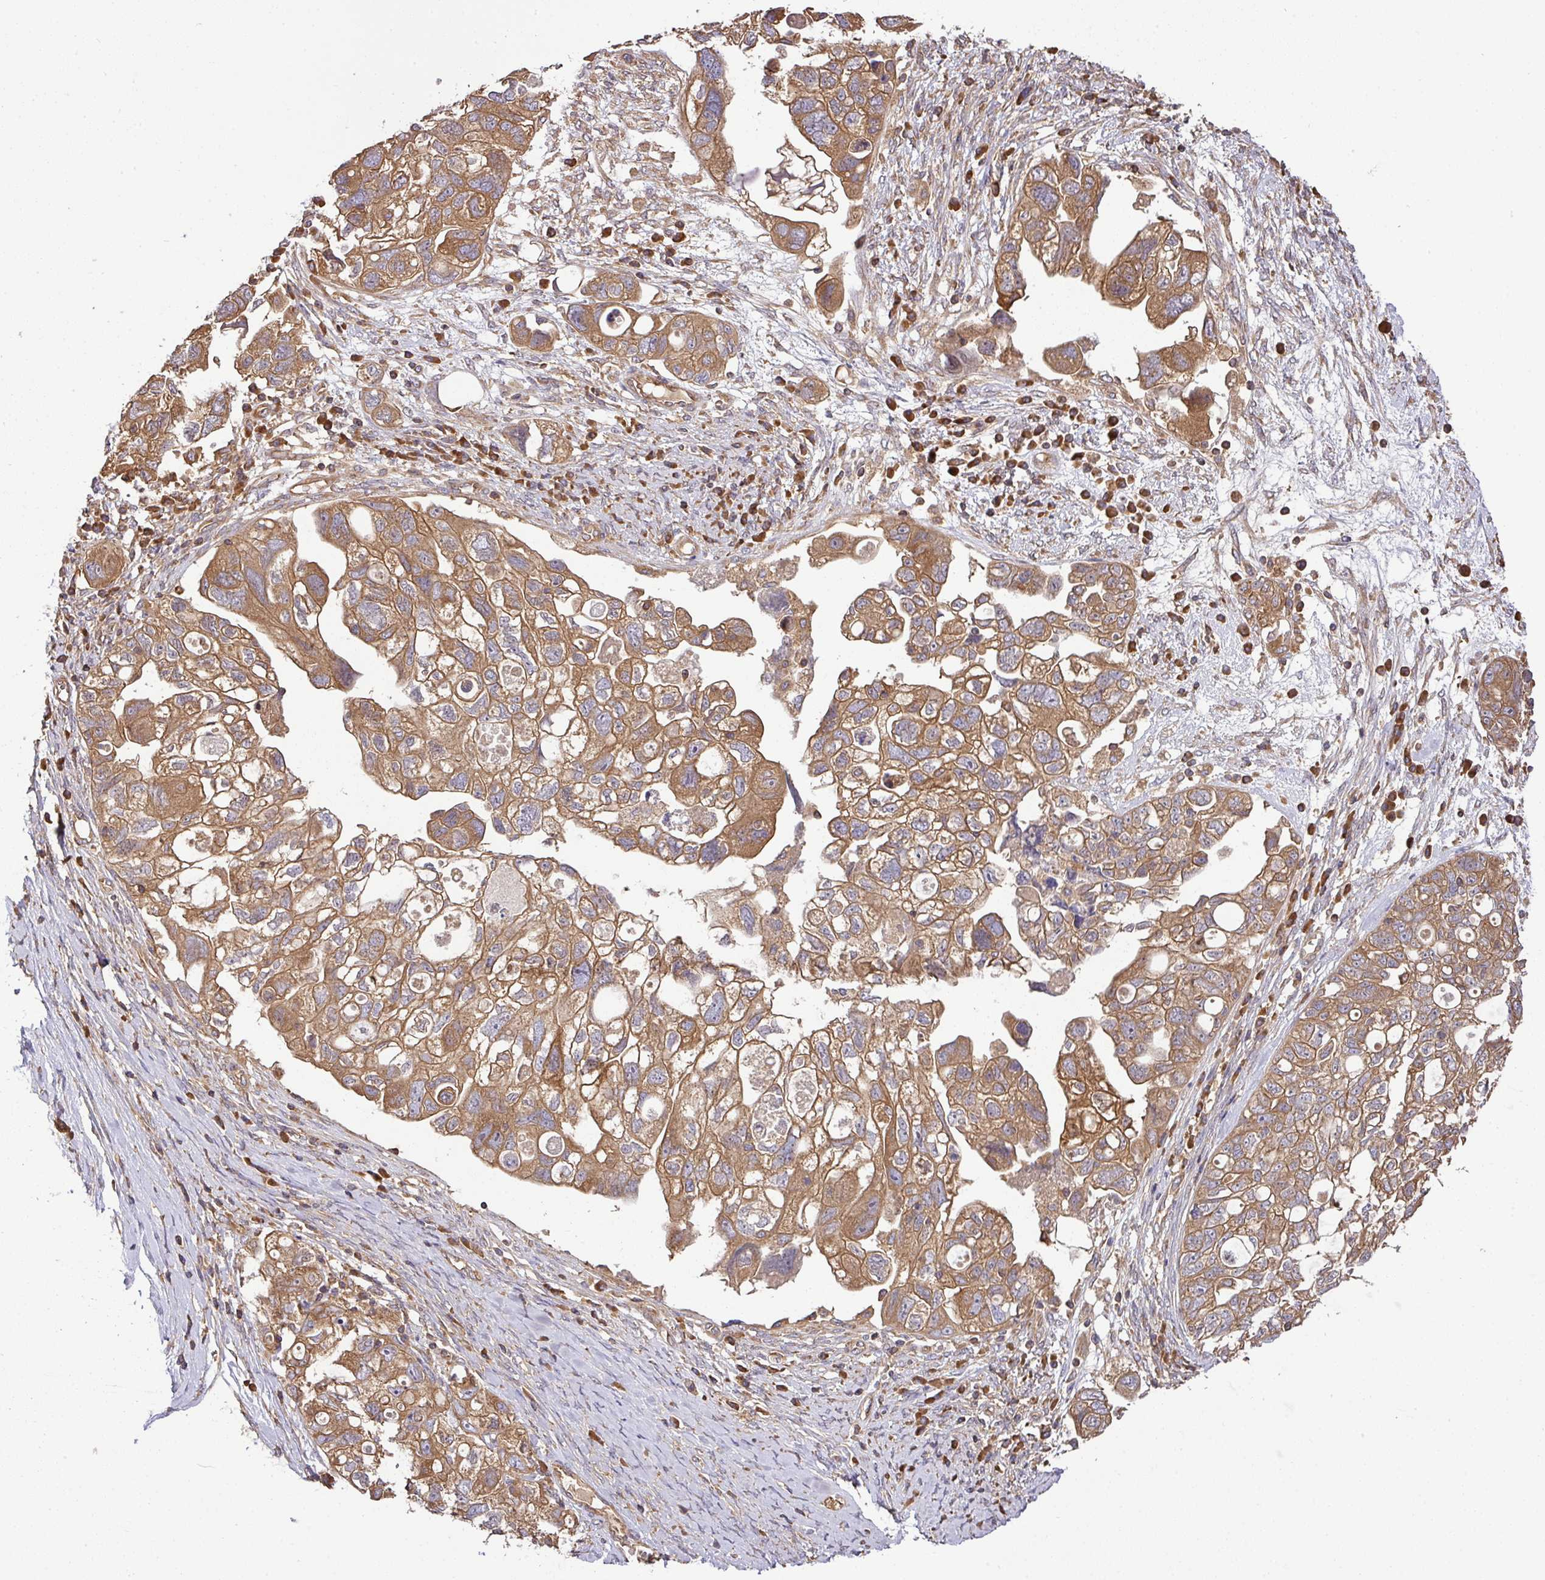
{"staining": {"intensity": "moderate", "quantity": ">75%", "location": "cytoplasmic/membranous"}, "tissue": "ovarian cancer", "cell_type": "Tumor cells", "image_type": "cancer", "snomed": [{"axis": "morphology", "description": "Carcinoma, NOS"}, {"axis": "morphology", "description": "Cystadenocarcinoma, serous, NOS"}, {"axis": "topography", "description": "Ovary"}], "caption": "A brown stain shows moderate cytoplasmic/membranous staining of a protein in human ovarian cancer tumor cells. (DAB (3,3'-diaminobenzidine) IHC with brightfield microscopy, high magnification).", "gene": "GSPT1", "patient": {"sex": "female", "age": 69}}